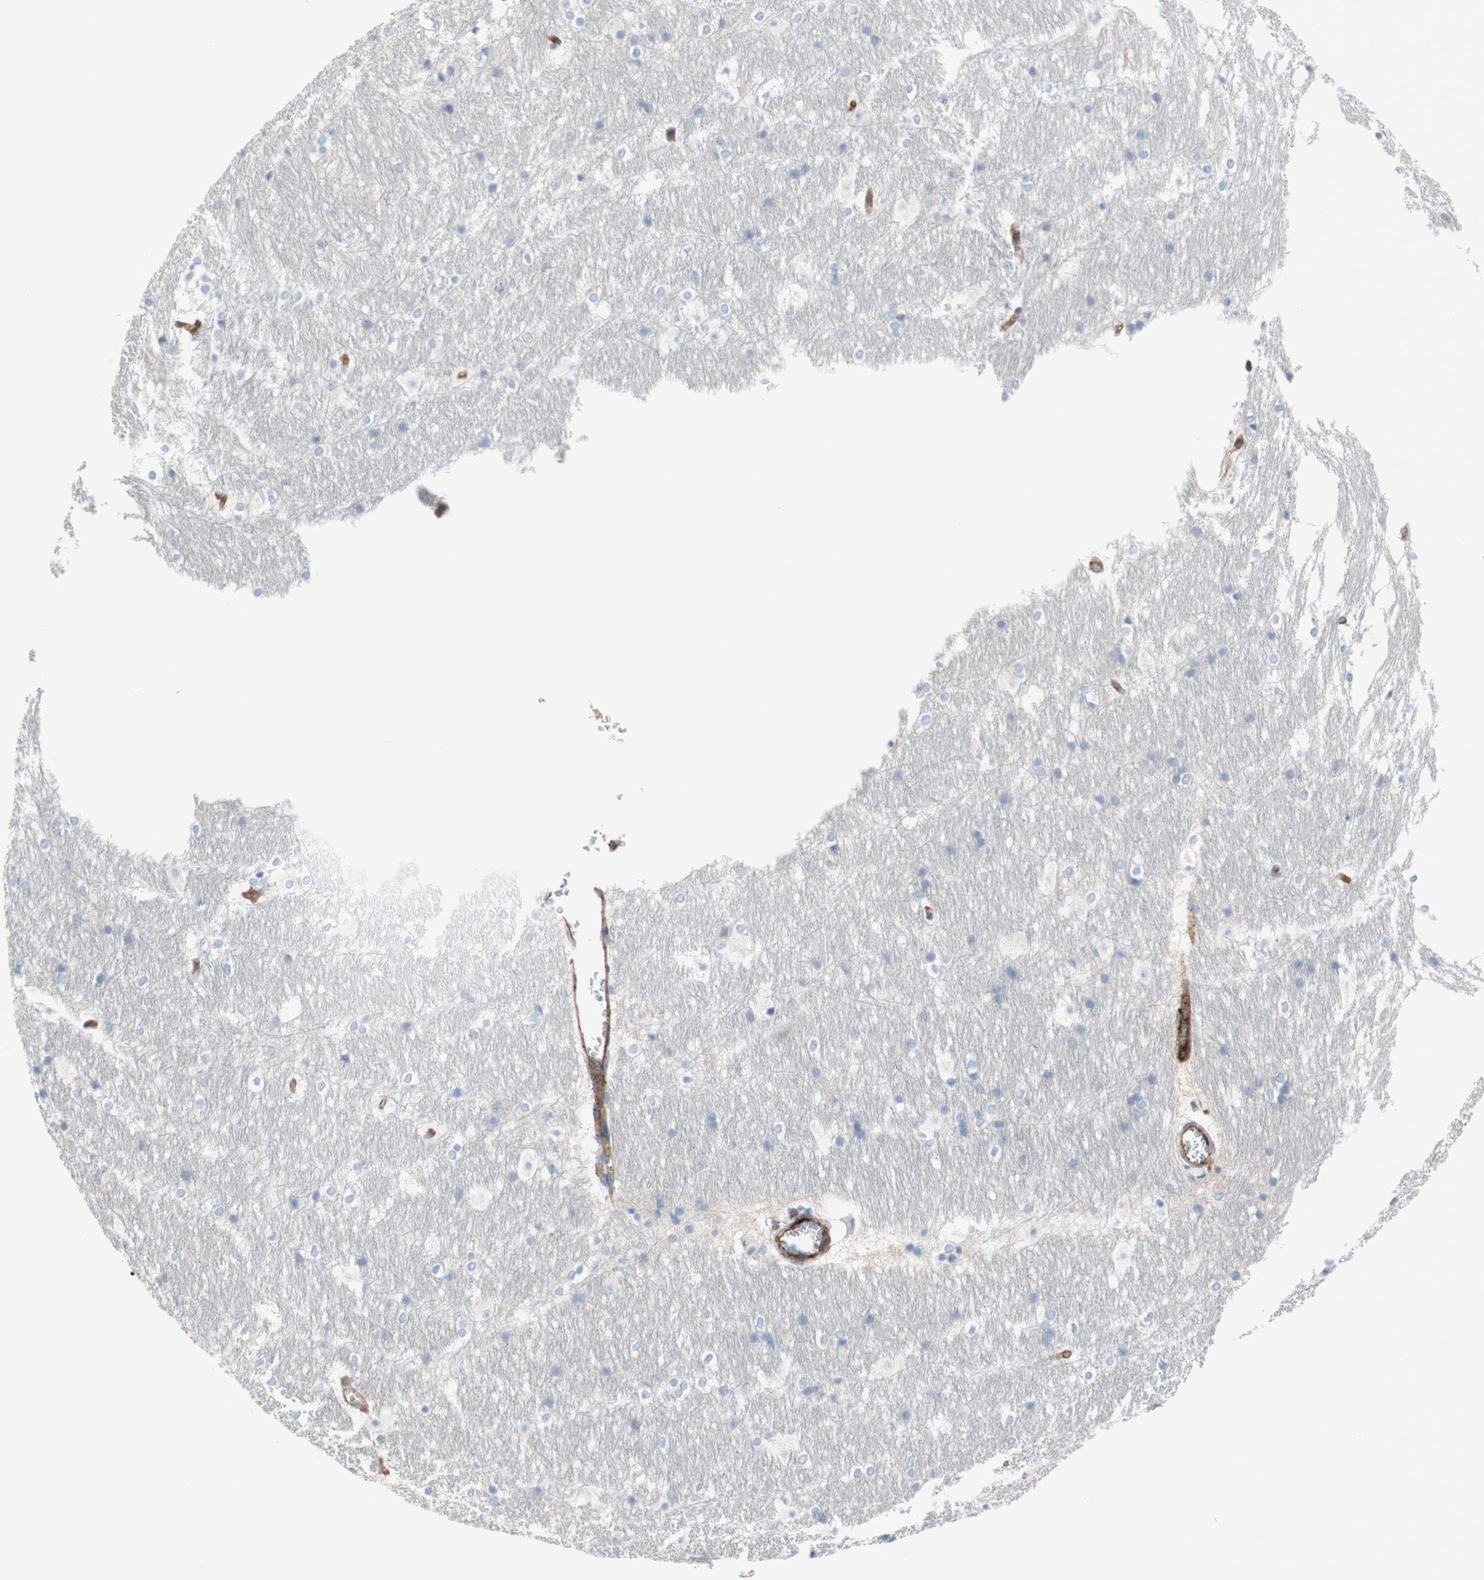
{"staining": {"intensity": "negative", "quantity": "none", "location": "none"}, "tissue": "hippocampus", "cell_type": "Glial cells", "image_type": "normal", "snomed": [{"axis": "morphology", "description": "Normal tissue, NOS"}, {"axis": "topography", "description": "Hippocampus"}], "caption": "Immunohistochemical staining of normal human hippocampus exhibits no significant expression in glial cells.", "gene": "CD46", "patient": {"sex": "female", "age": 19}}